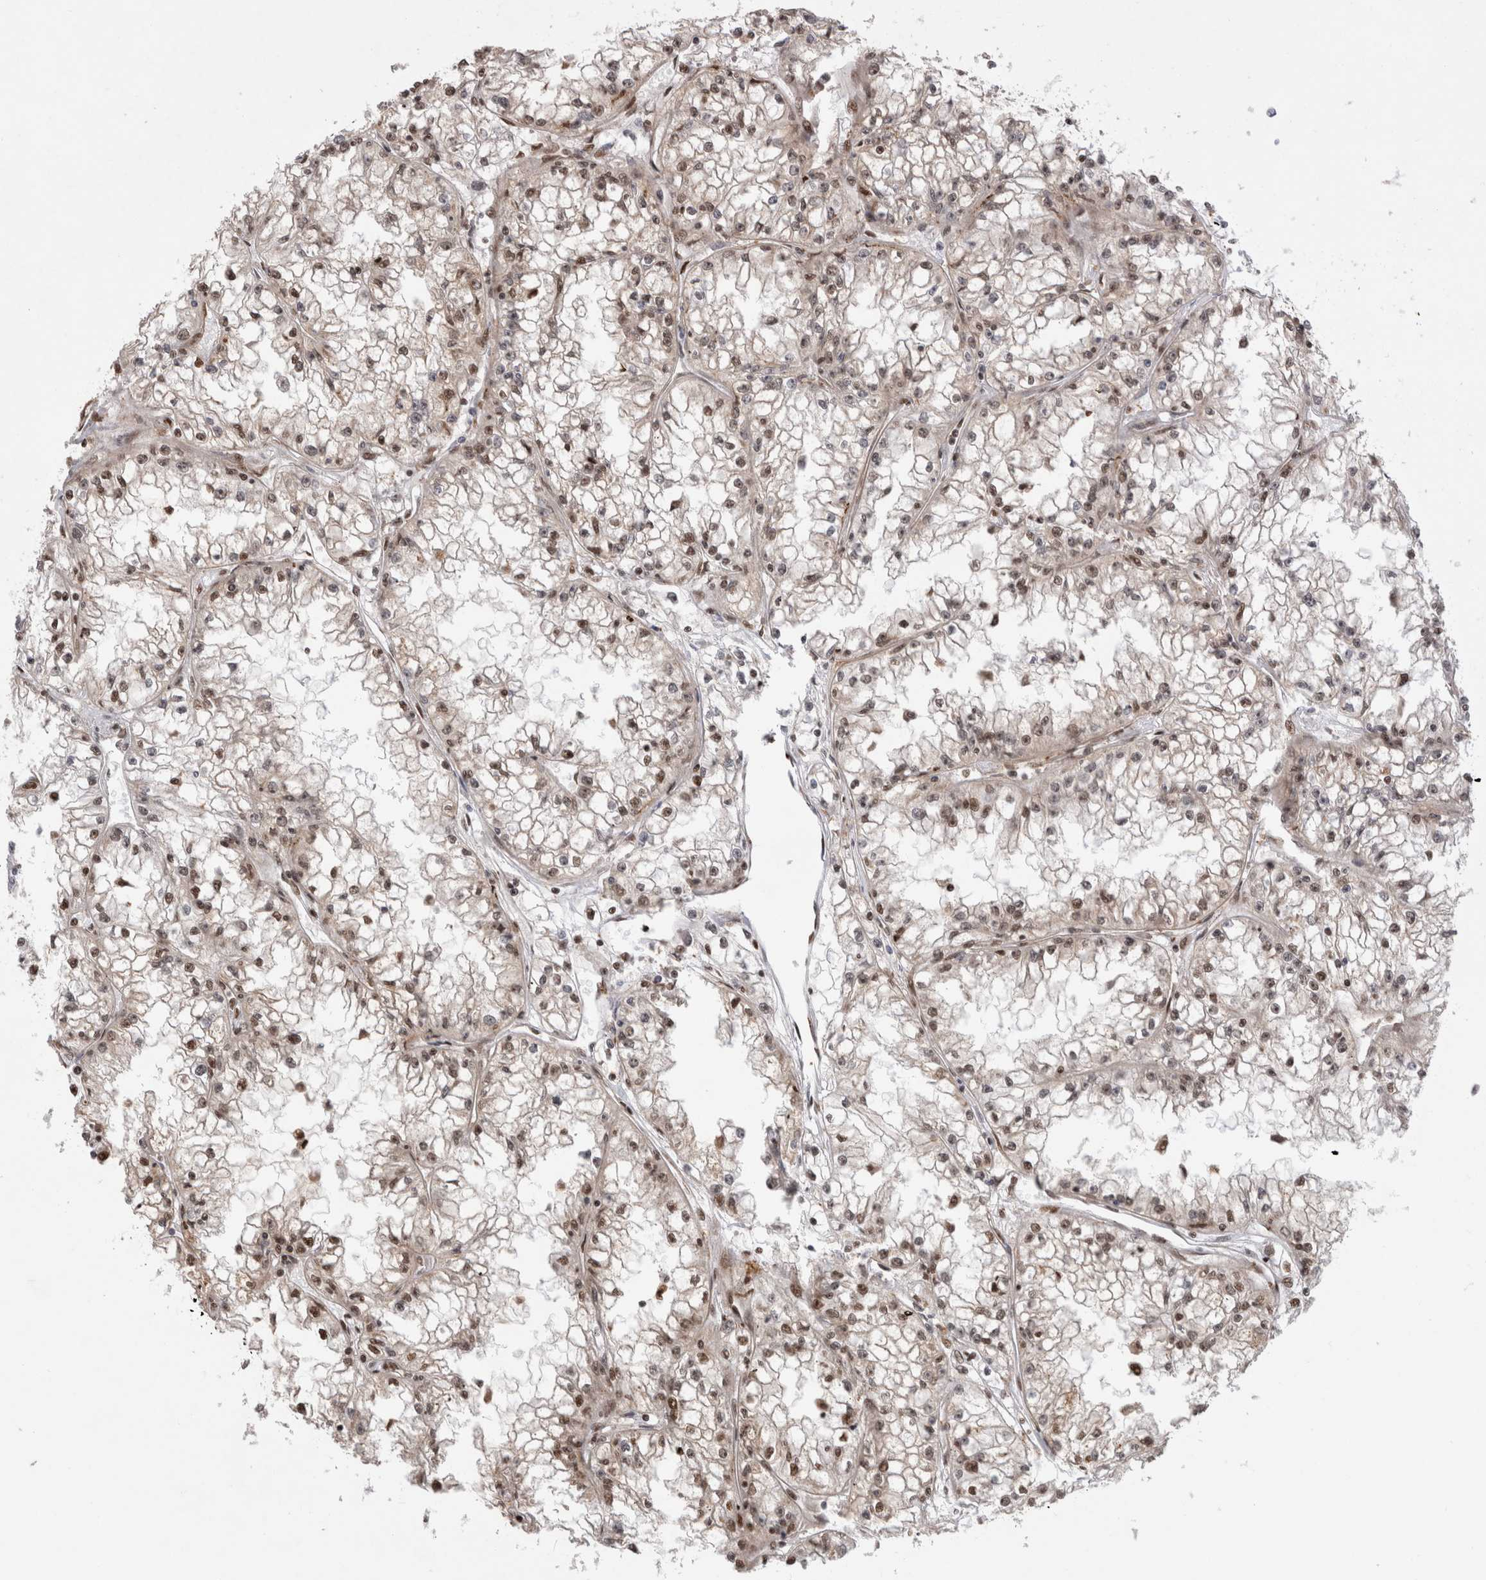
{"staining": {"intensity": "moderate", "quantity": ">75%", "location": "nuclear"}, "tissue": "renal cancer", "cell_type": "Tumor cells", "image_type": "cancer", "snomed": [{"axis": "morphology", "description": "Adenocarcinoma, NOS"}, {"axis": "topography", "description": "Kidney"}], "caption": "Moderate nuclear staining for a protein is identified in about >75% of tumor cells of renal cancer using immunohistochemistry.", "gene": "EYA2", "patient": {"sex": "male", "age": 56}}